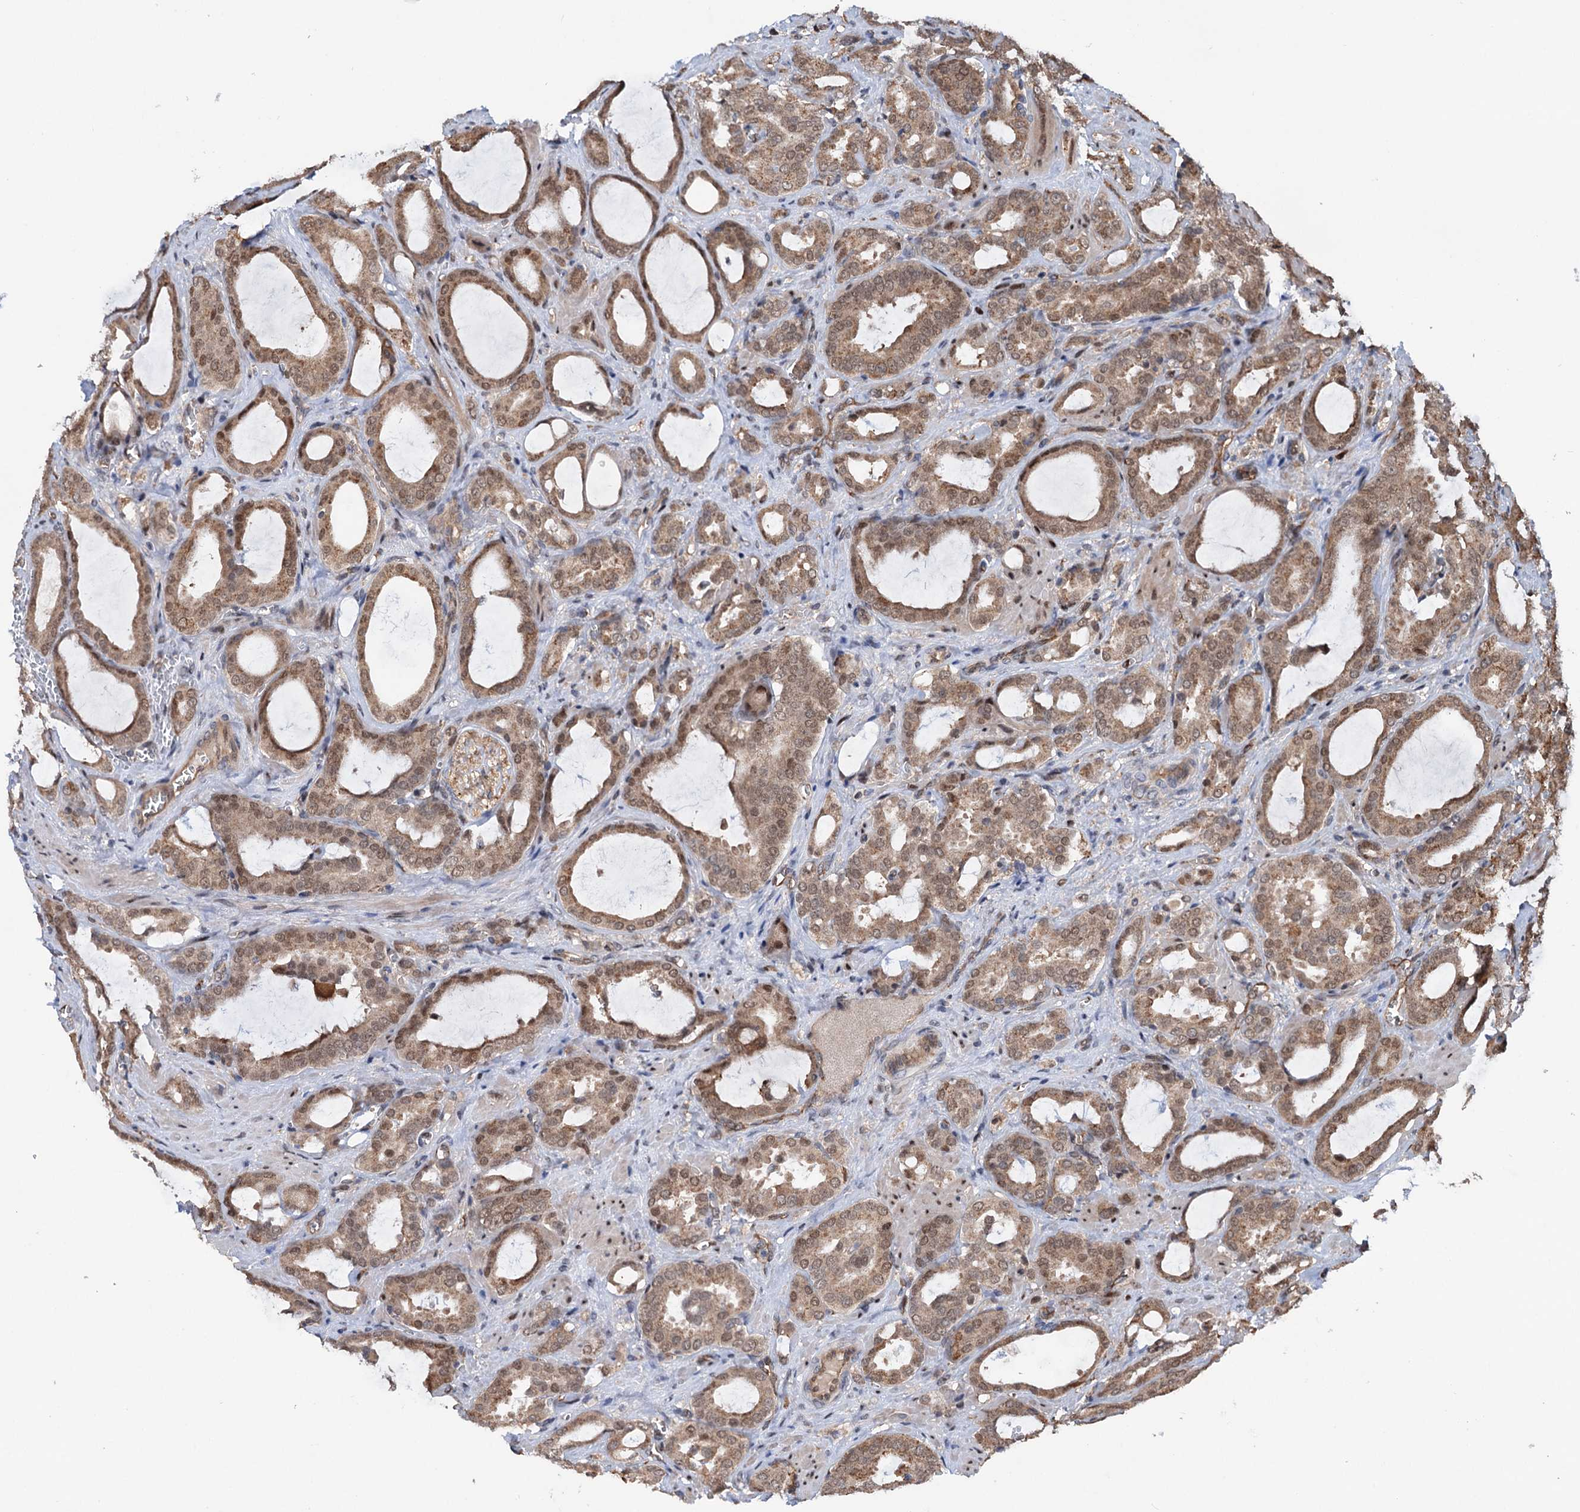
{"staining": {"intensity": "moderate", "quantity": ">75%", "location": "cytoplasmic/membranous,nuclear"}, "tissue": "prostate cancer", "cell_type": "Tumor cells", "image_type": "cancer", "snomed": [{"axis": "morphology", "description": "Adenocarcinoma, High grade"}, {"axis": "topography", "description": "Prostate"}], "caption": "High-power microscopy captured an IHC image of adenocarcinoma (high-grade) (prostate), revealing moderate cytoplasmic/membranous and nuclear expression in approximately >75% of tumor cells.", "gene": "NCAPD2", "patient": {"sex": "male", "age": 72}}